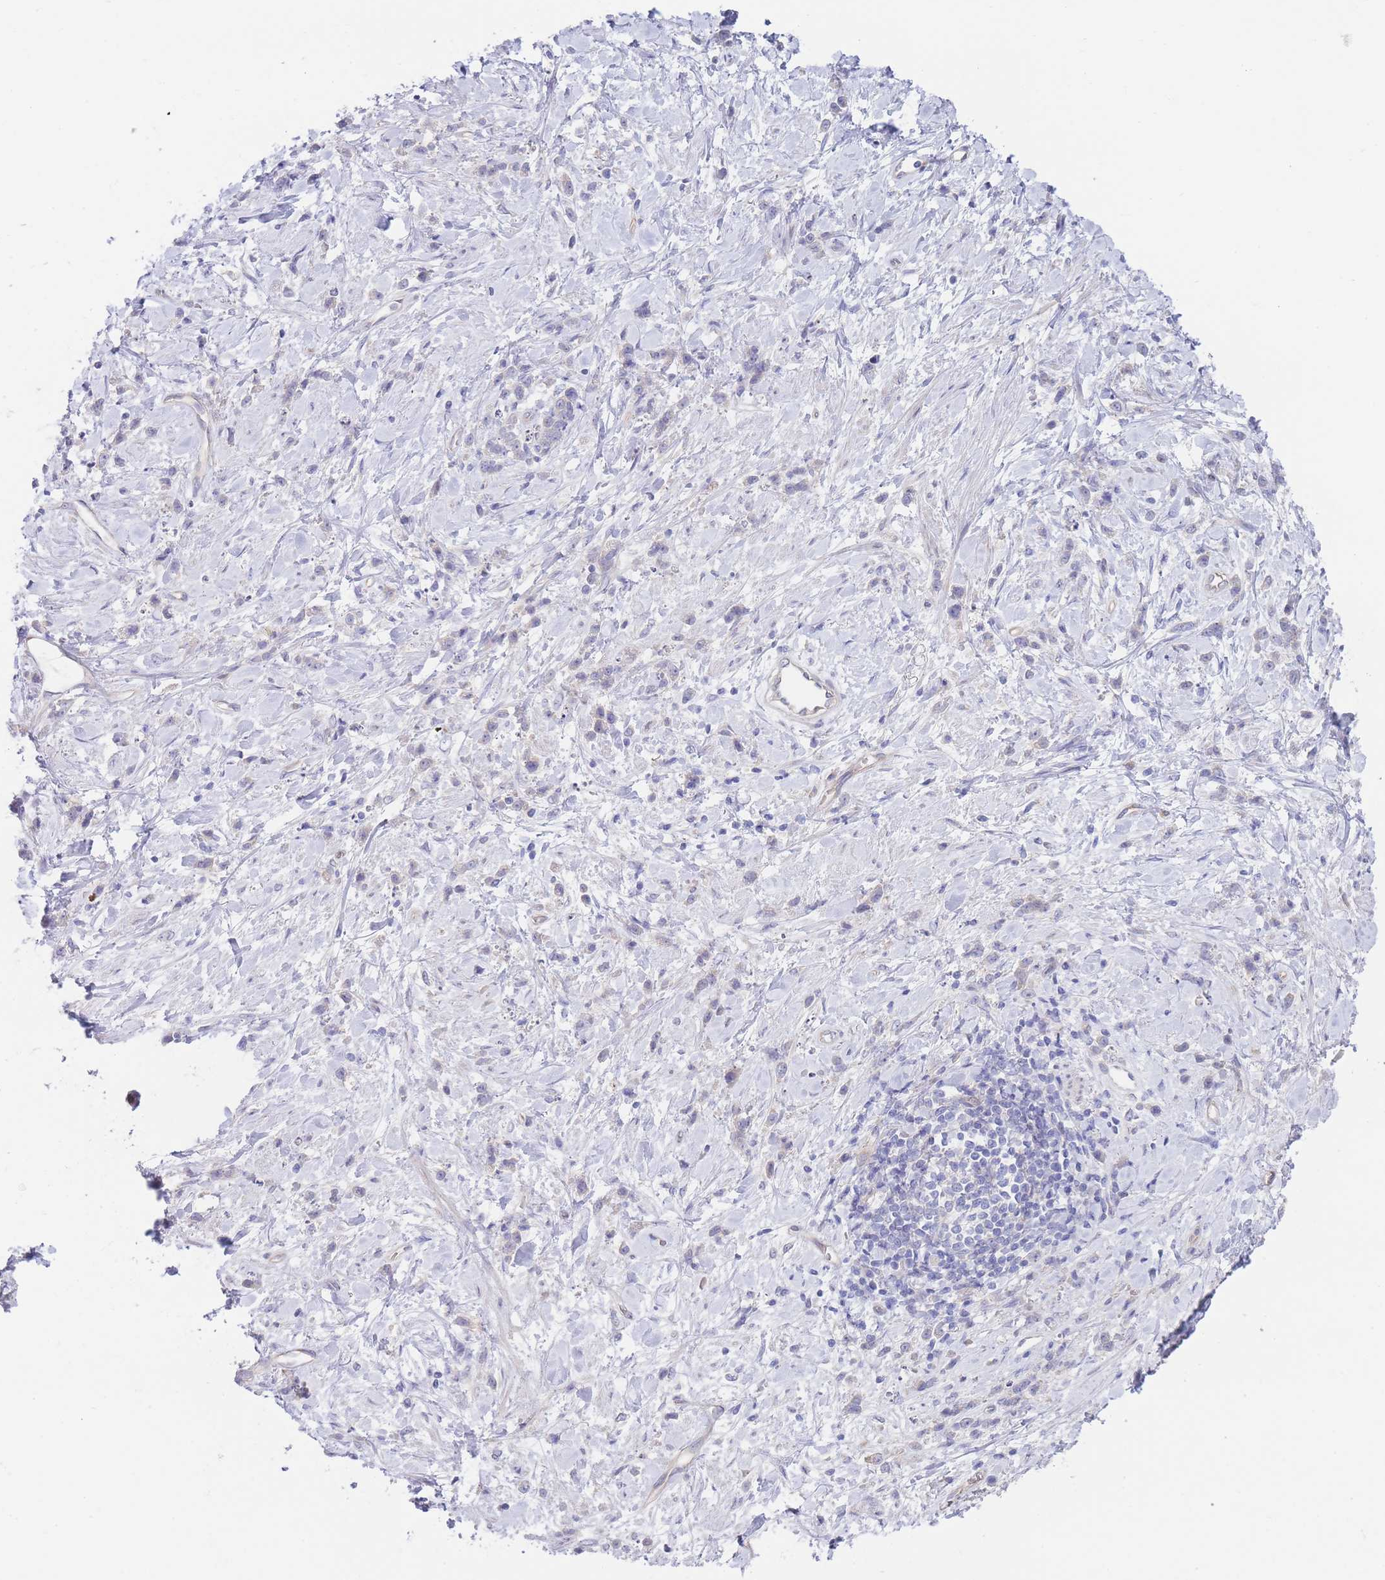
{"staining": {"intensity": "negative", "quantity": "none", "location": "none"}, "tissue": "stomach cancer", "cell_type": "Tumor cells", "image_type": "cancer", "snomed": [{"axis": "morphology", "description": "Adenocarcinoma, NOS"}, {"axis": "topography", "description": "Stomach"}], "caption": "IHC of human stomach adenocarcinoma reveals no positivity in tumor cells.", "gene": "ZNF281", "patient": {"sex": "female", "age": 60}}